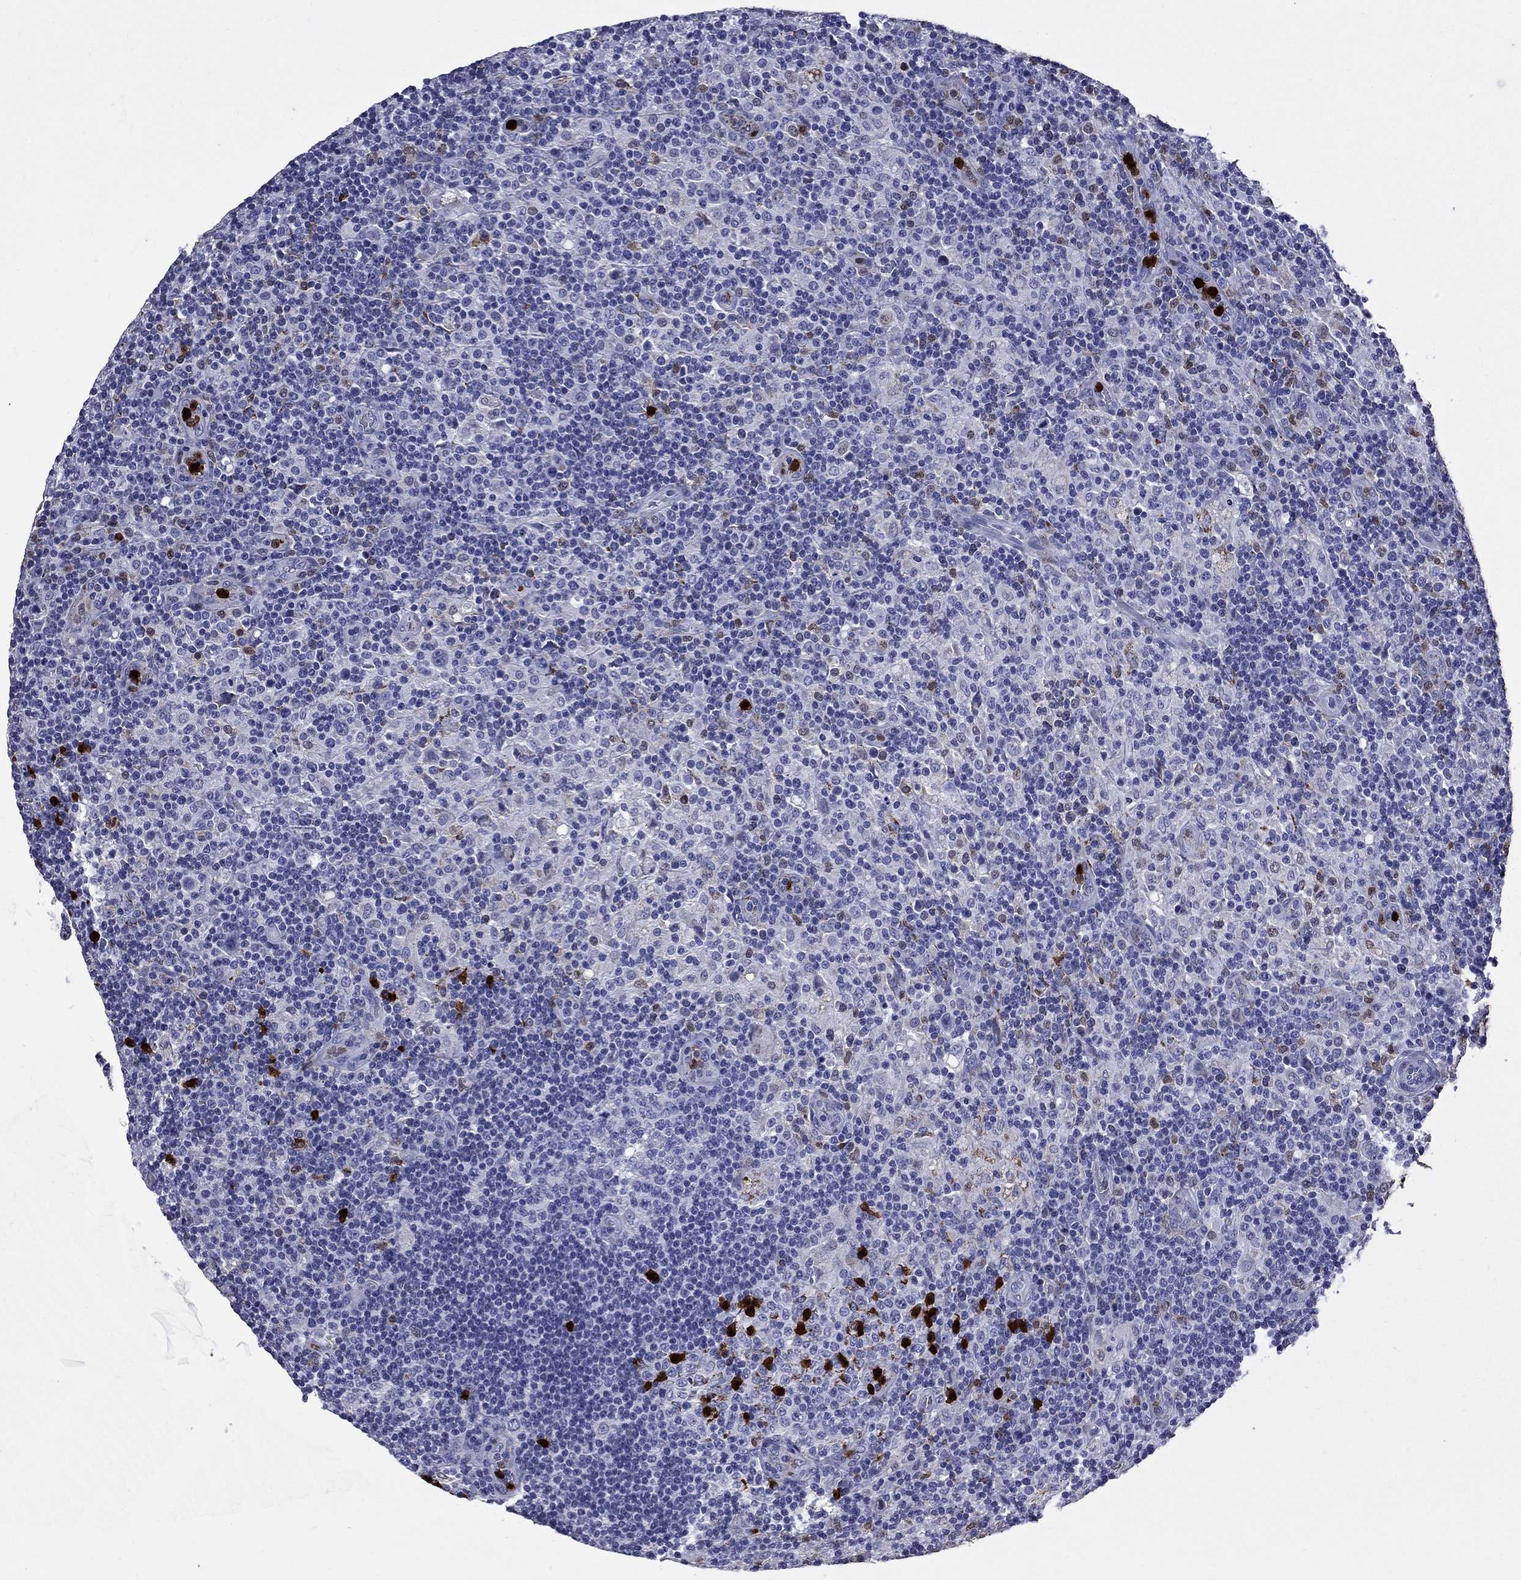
{"staining": {"intensity": "negative", "quantity": "none", "location": "none"}, "tissue": "lymphoma", "cell_type": "Tumor cells", "image_type": "cancer", "snomed": [{"axis": "morphology", "description": "Hodgkin's disease, NOS"}, {"axis": "topography", "description": "Lymph node"}], "caption": "A histopathology image of human Hodgkin's disease is negative for staining in tumor cells.", "gene": "TRIM29", "patient": {"sex": "male", "age": 70}}